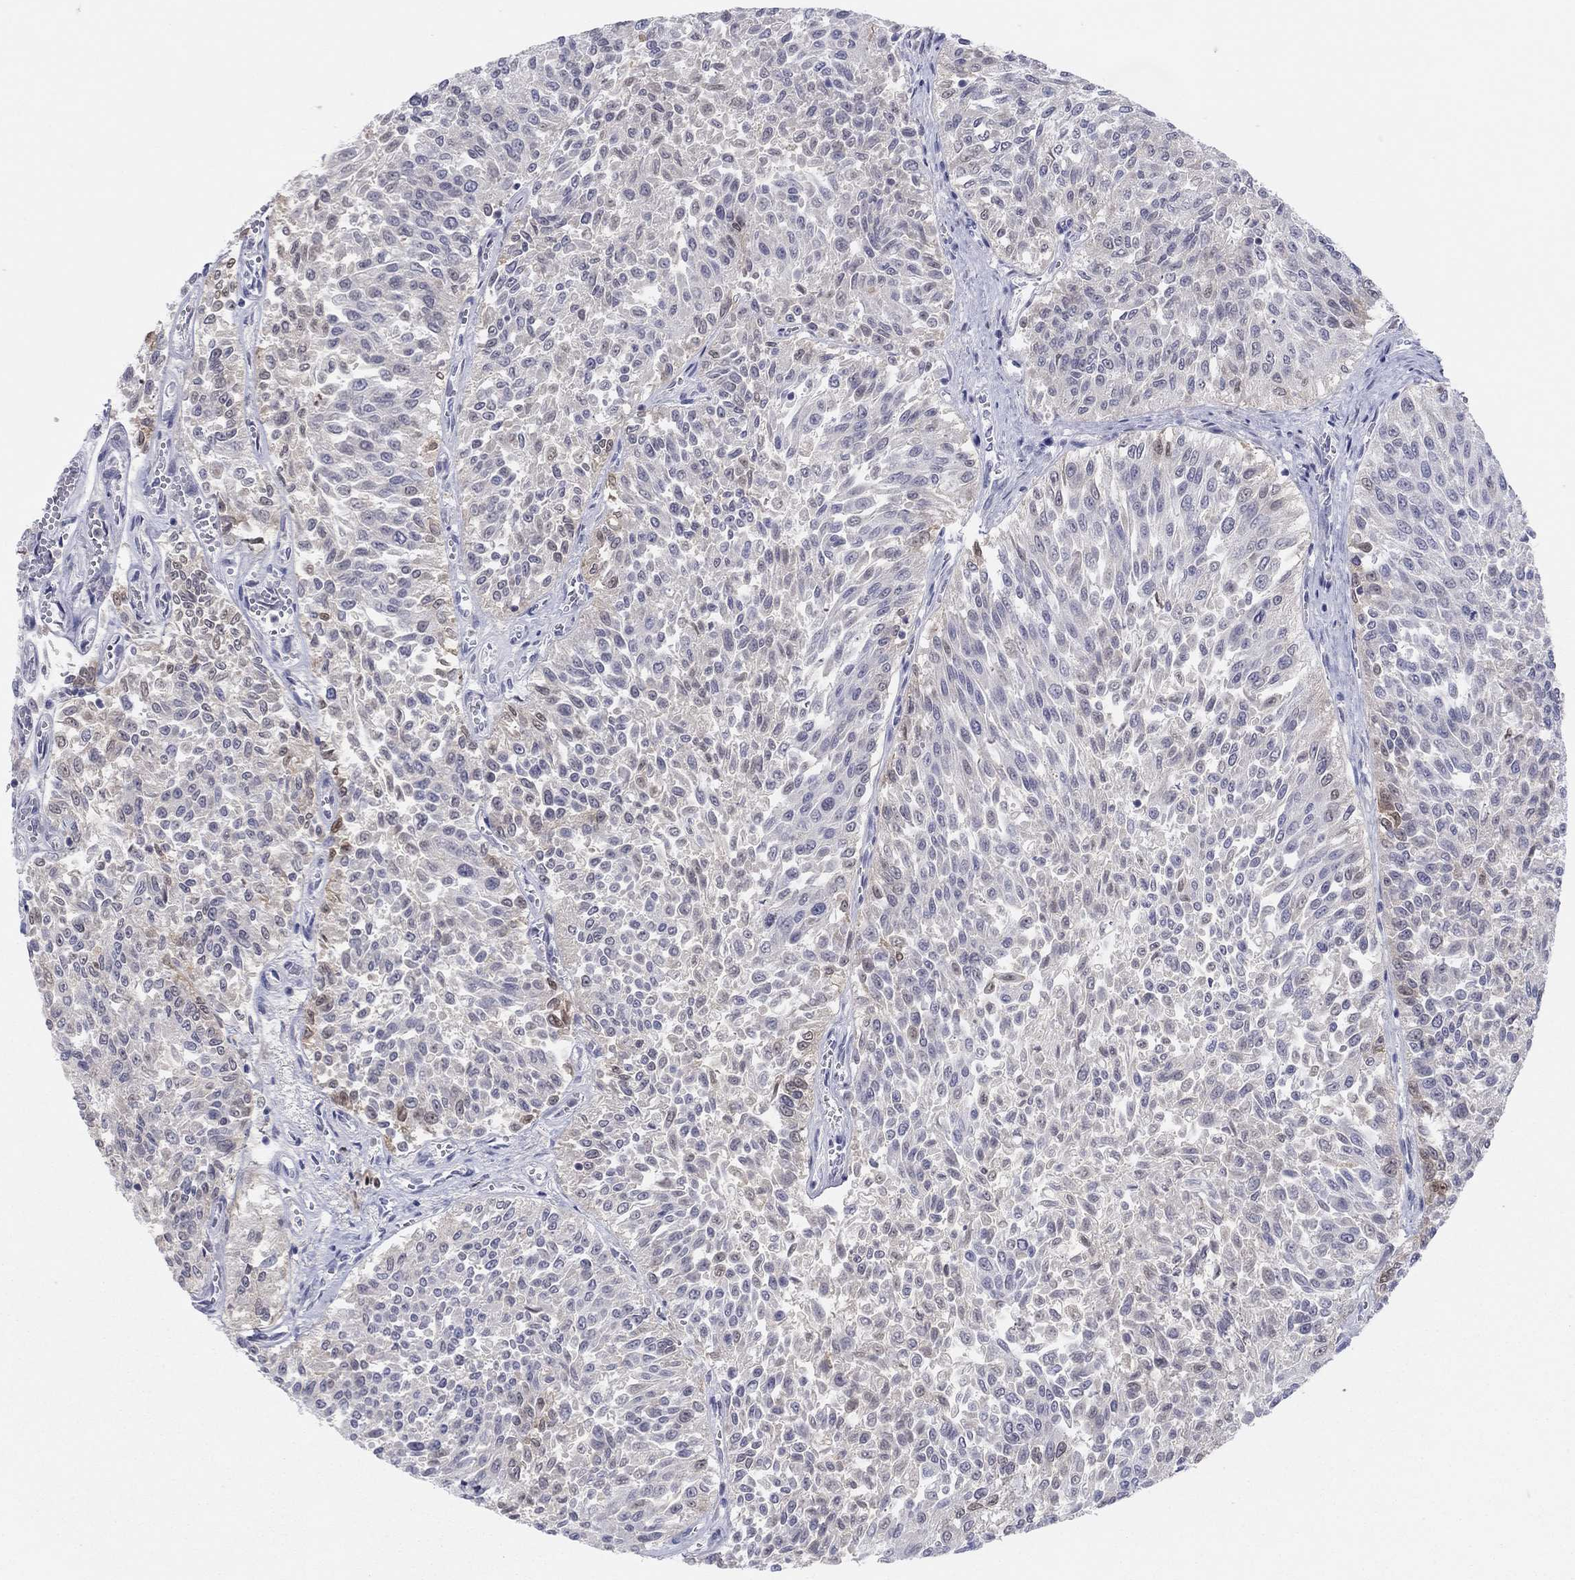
{"staining": {"intensity": "weak", "quantity": "<25%", "location": "cytoplasmic/membranous,nuclear"}, "tissue": "urothelial cancer", "cell_type": "Tumor cells", "image_type": "cancer", "snomed": [{"axis": "morphology", "description": "Urothelial carcinoma, Low grade"}, {"axis": "topography", "description": "Urinary bladder"}], "caption": "Low-grade urothelial carcinoma was stained to show a protein in brown. There is no significant expression in tumor cells. The staining is performed using DAB brown chromogen with nuclei counter-stained in using hematoxylin.", "gene": "PDXK", "patient": {"sex": "male", "age": 78}}